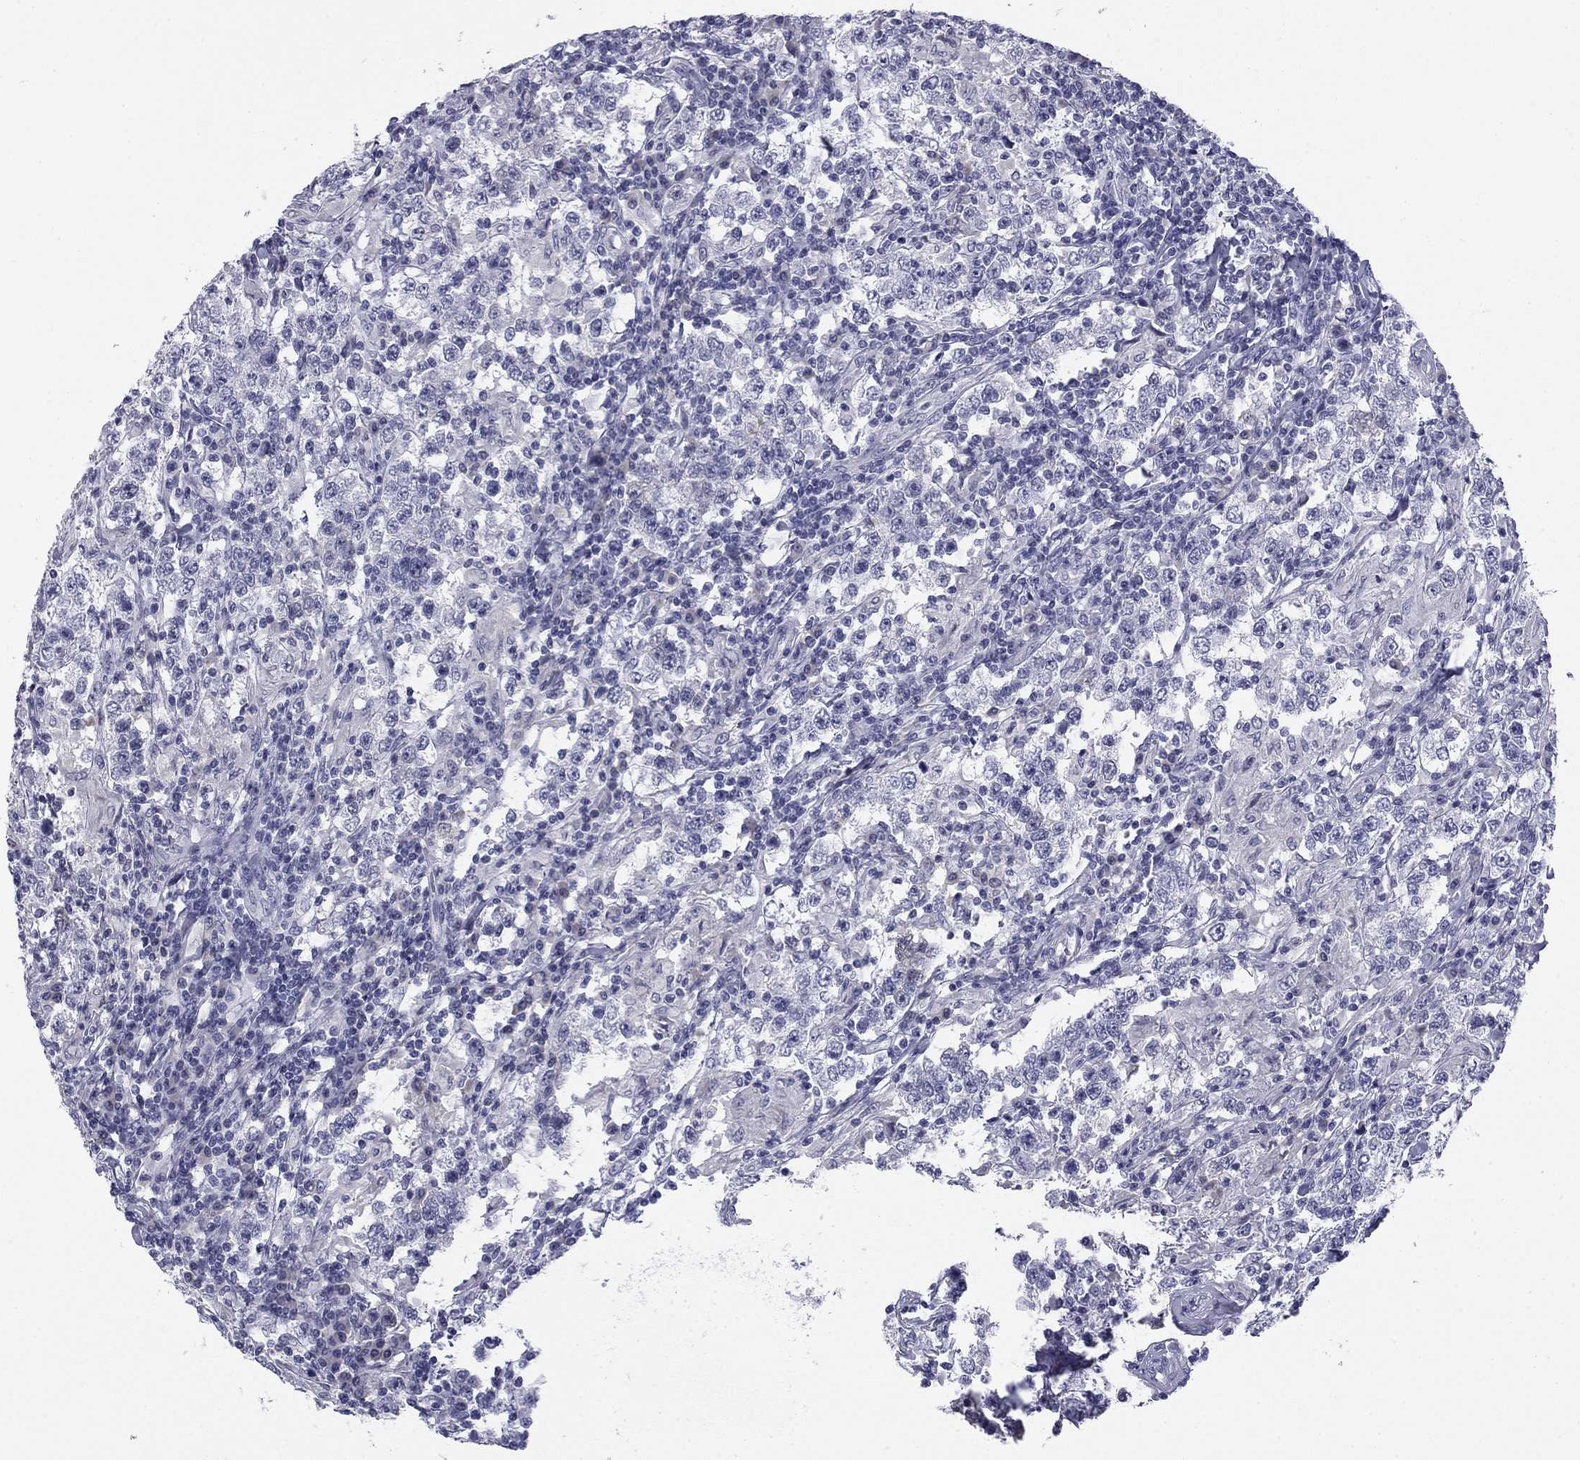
{"staining": {"intensity": "negative", "quantity": "none", "location": "none"}, "tissue": "testis cancer", "cell_type": "Tumor cells", "image_type": "cancer", "snomed": [{"axis": "morphology", "description": "Seminoma, NOS"}, {"axis": "morphology", "description": "Carcinoma, Embryonal, NOS"}, {"axis": "topography", "description": "Testis"}], "caption": "Testis cancer was stained to show a protein in brown. There is no significant expression in tumor cells.", "gene": "TFAP2B", "patient": {"sex": "male", "age": 41}}